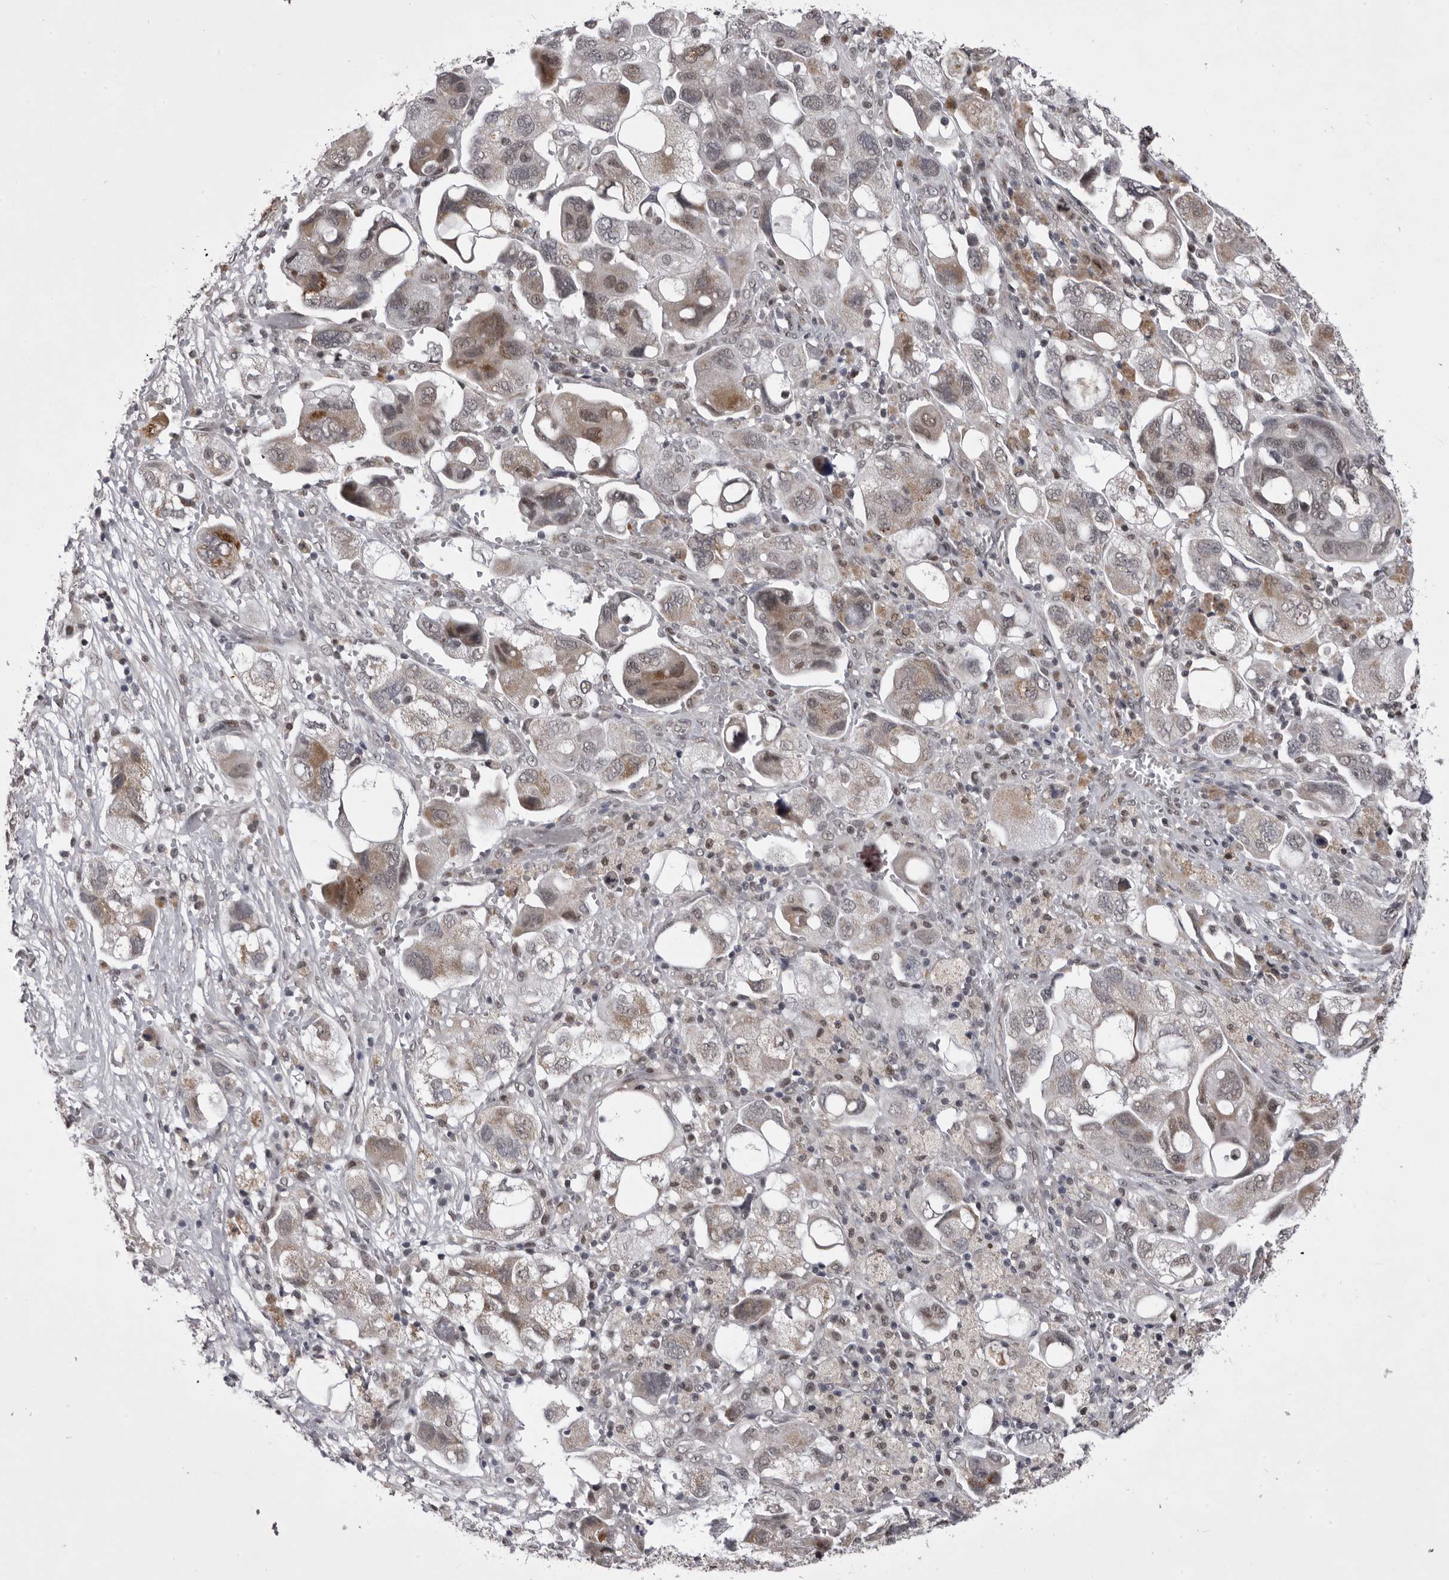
{"staining": {"intensity": "weak", "quantity": "25%-75%", "location": "cytoplasmic/membranous,nuclear"}, "tissue": "ovarian cancer", "cell_type": "Tumor cells", "image_type": "cancer", "snomed": [{"axis": "morphology", "description": "Carcinoma, NOS"}, {"axis": "morphology", "description": "Cystadenocarcinoma, serous, NOS"}, {"axis": "topography", "description": "Ovary"}], "caption": "Human ovarian cancer (carcinoma) stained for a protein (brown) displays weak cytoplasmic/membranous and nuclear positive staining in approximately 25%-75% of tumor cells.", "gene": "PRPF3", "patient": {"sex": "female", "age": 69}}